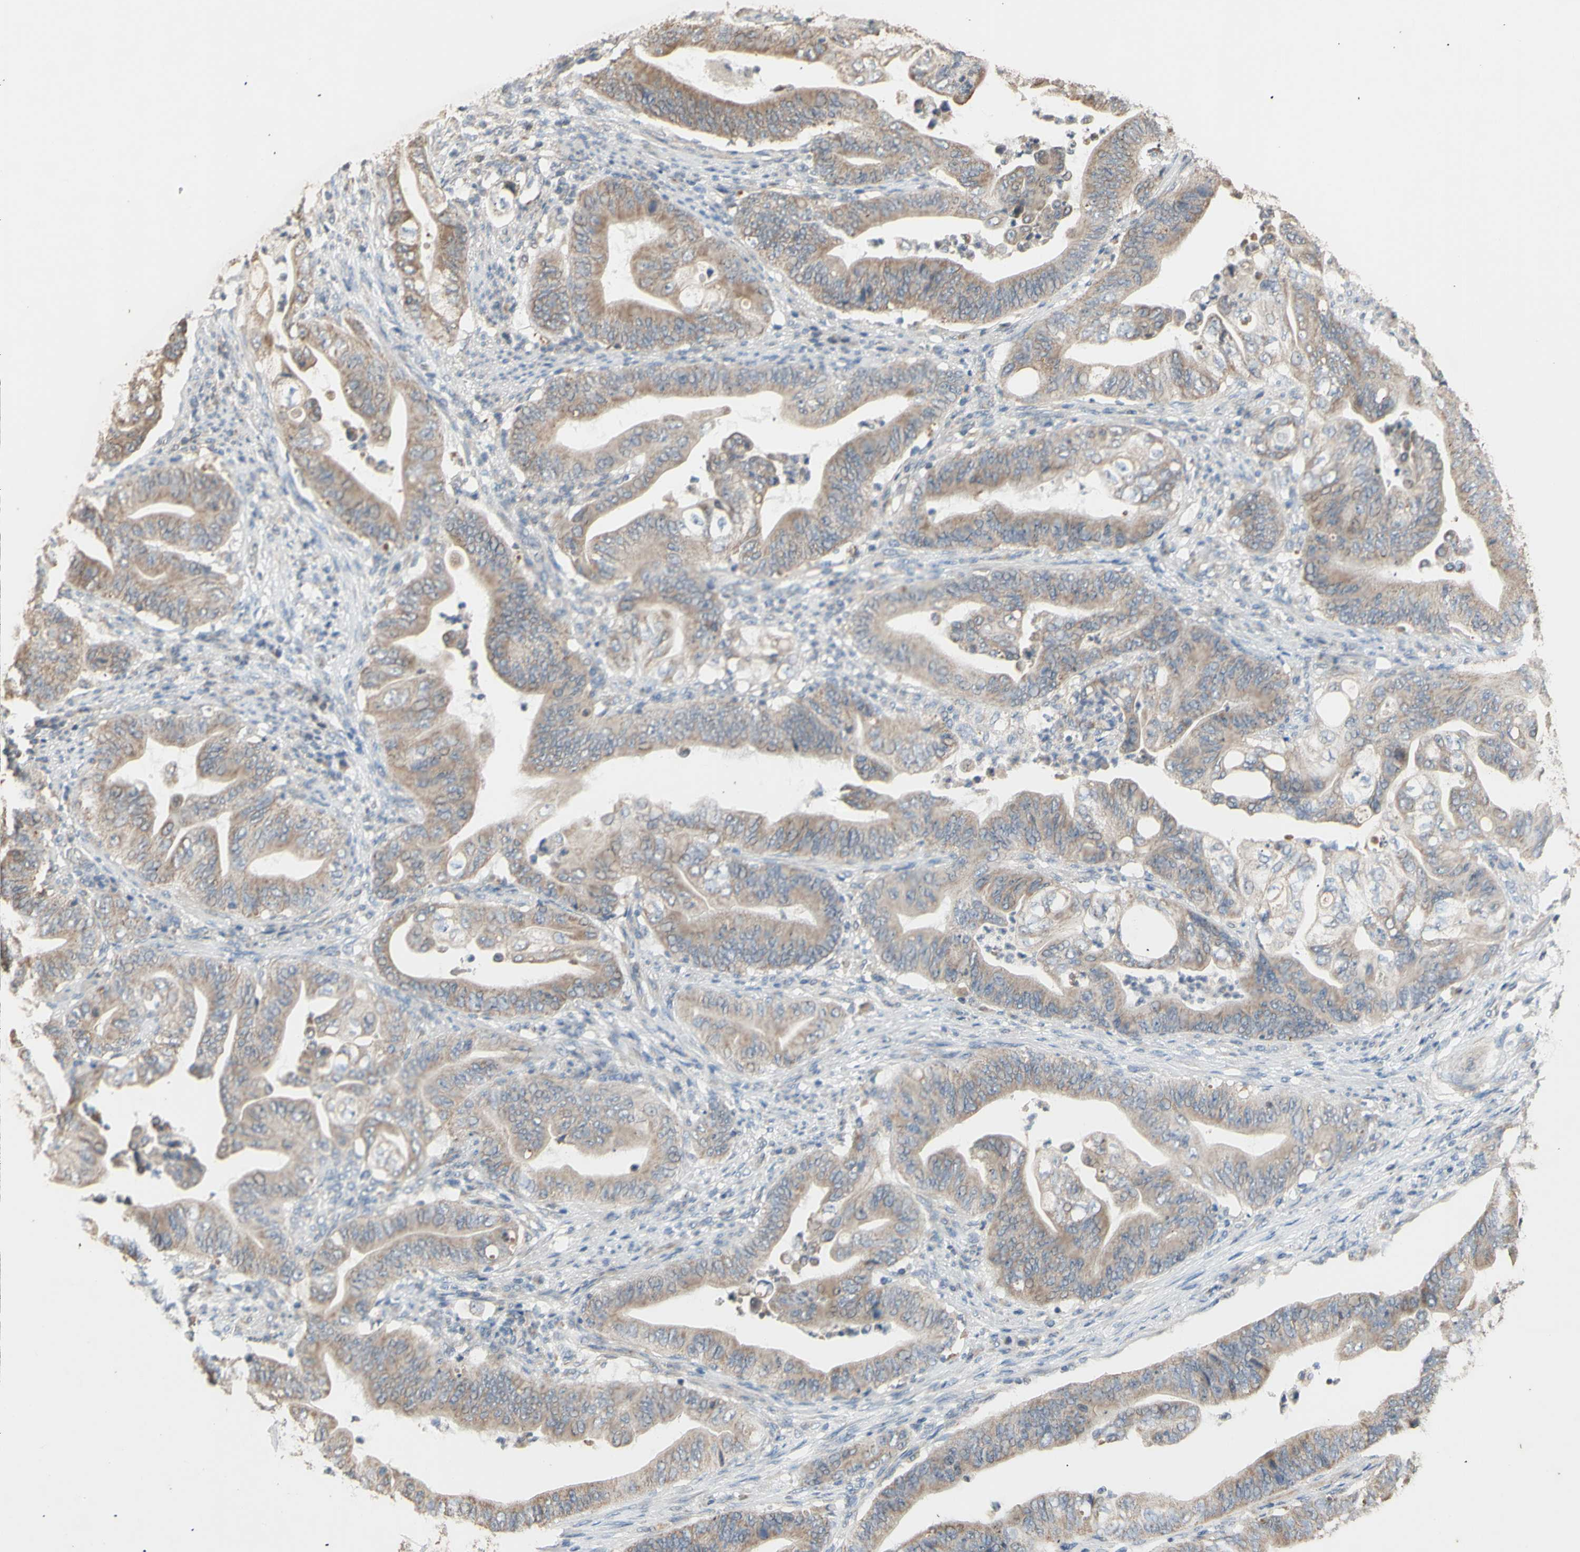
{"staining": {"intensity": "weak", "quantity": ">75%", "location": "cytoplasmic/membranous"}, "tissue": "stomach cancer", "cell_type": "Tumor cells", "image_type": "cancer", "snomed": [{"axis": "morphology", "description": "Adenocarcinoma, NOS"}, {"axis": "topography", "description": "Stomach"}], "caption": "An immunohistochemistry histopathology image of neoplastic tissue is shown. Protein staining in brown shows weak cytoplasmic/membranous positivity in stomach adenocarcinoma within tumor cells.", "gene": "PTGIS", "patient": {"sex": "female", "age": 73}}